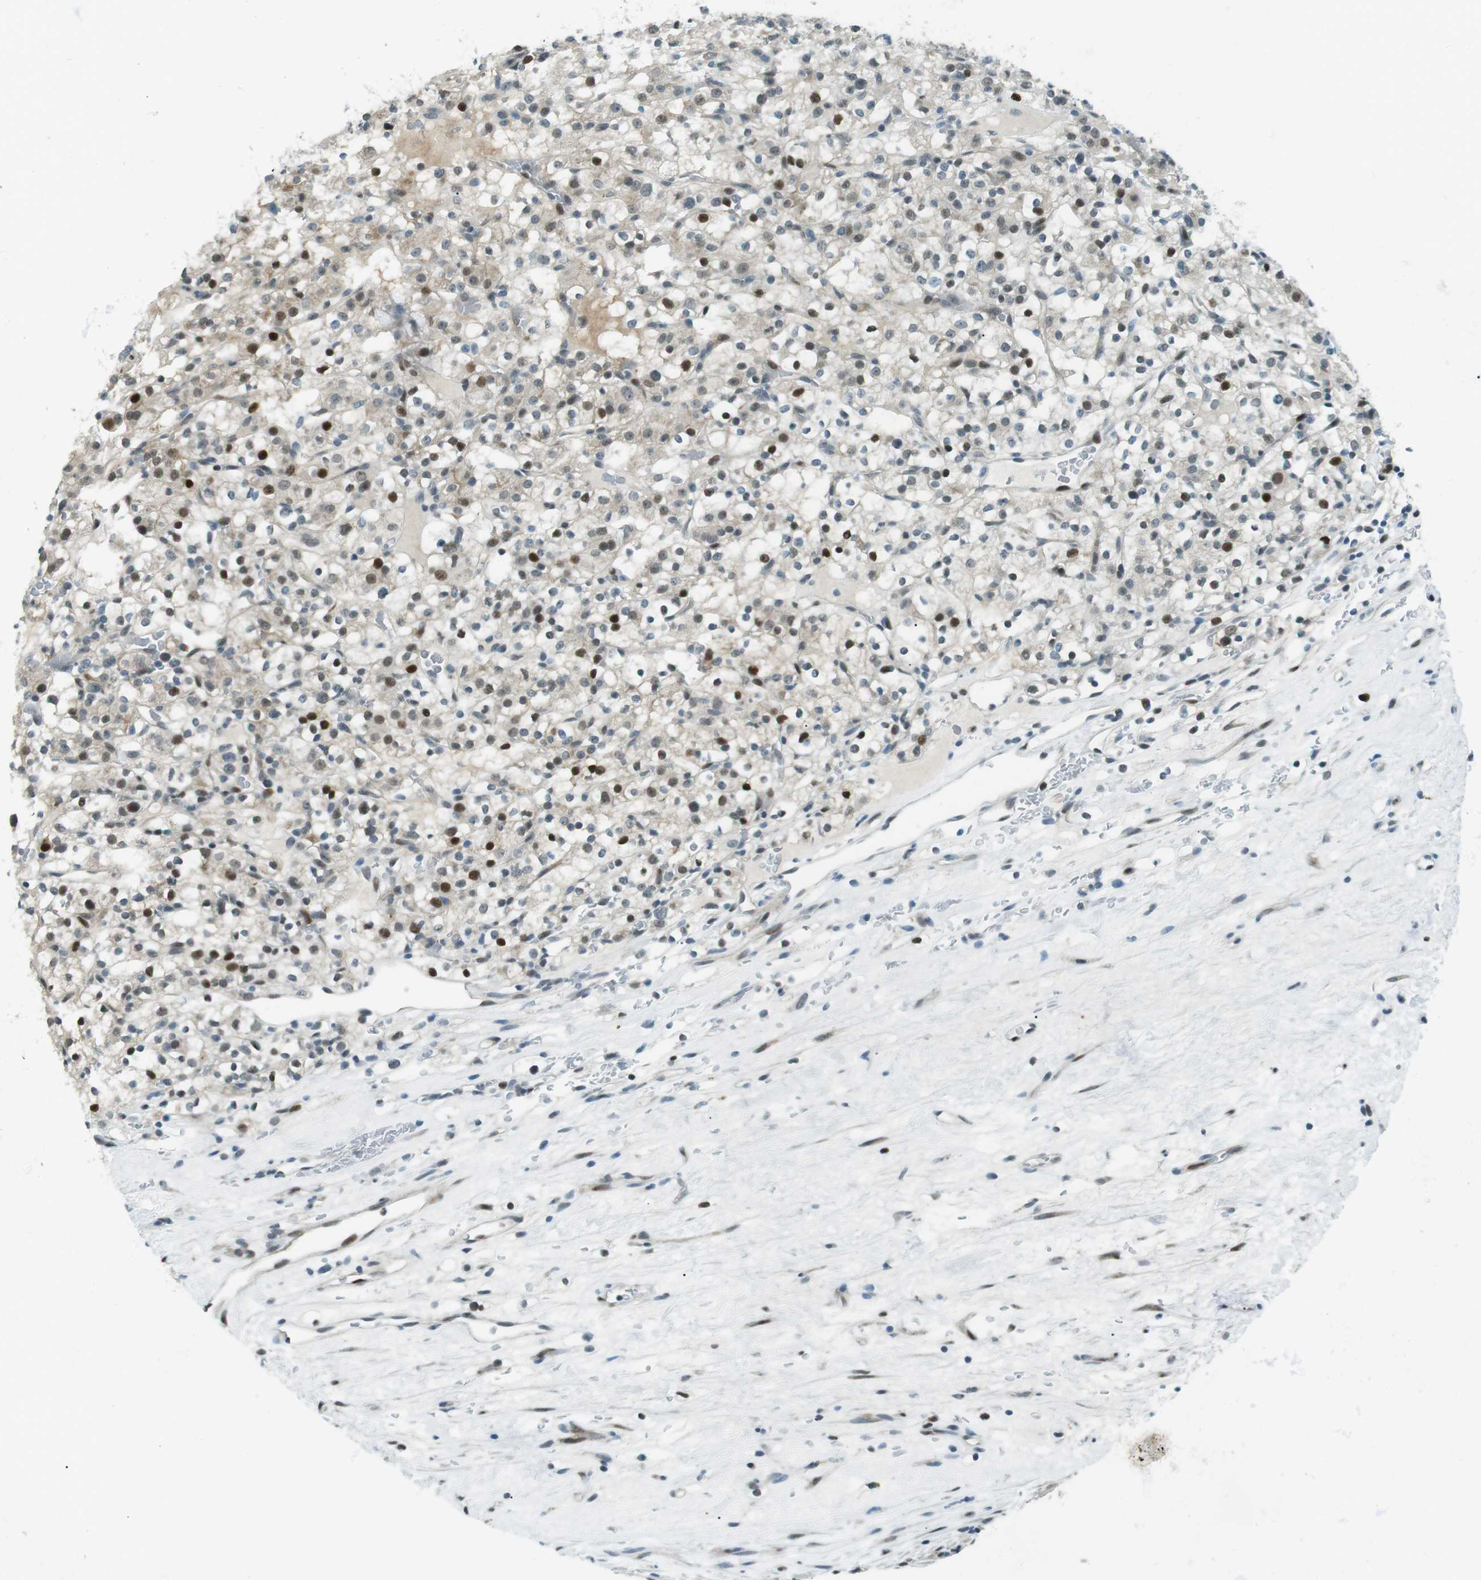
{"staining": {"intensity": "strong", "quantity": "25%-75%", "location": "nuclear"}, "tissue": "renal cancer", "cell_type": "Tumor cells", "image_type": "cancer", "snomed": [{"axis": "morphology", "description": "Normal tissue, NOS"}, {"axis": "morphology", "description": "Adenocarcinoma, NOS"}, {"axis": "topography", "description": "Kidney"}], "caption": "Strong nuclear staining is seen in approximately 25%-75% of tumor cells in adenocarcinoma (renal). The protein of interest is shown in brown color, while the nuclei are stained blue.", "gene": "PJA1", "patient": {"sex": "female", "age": 72}}